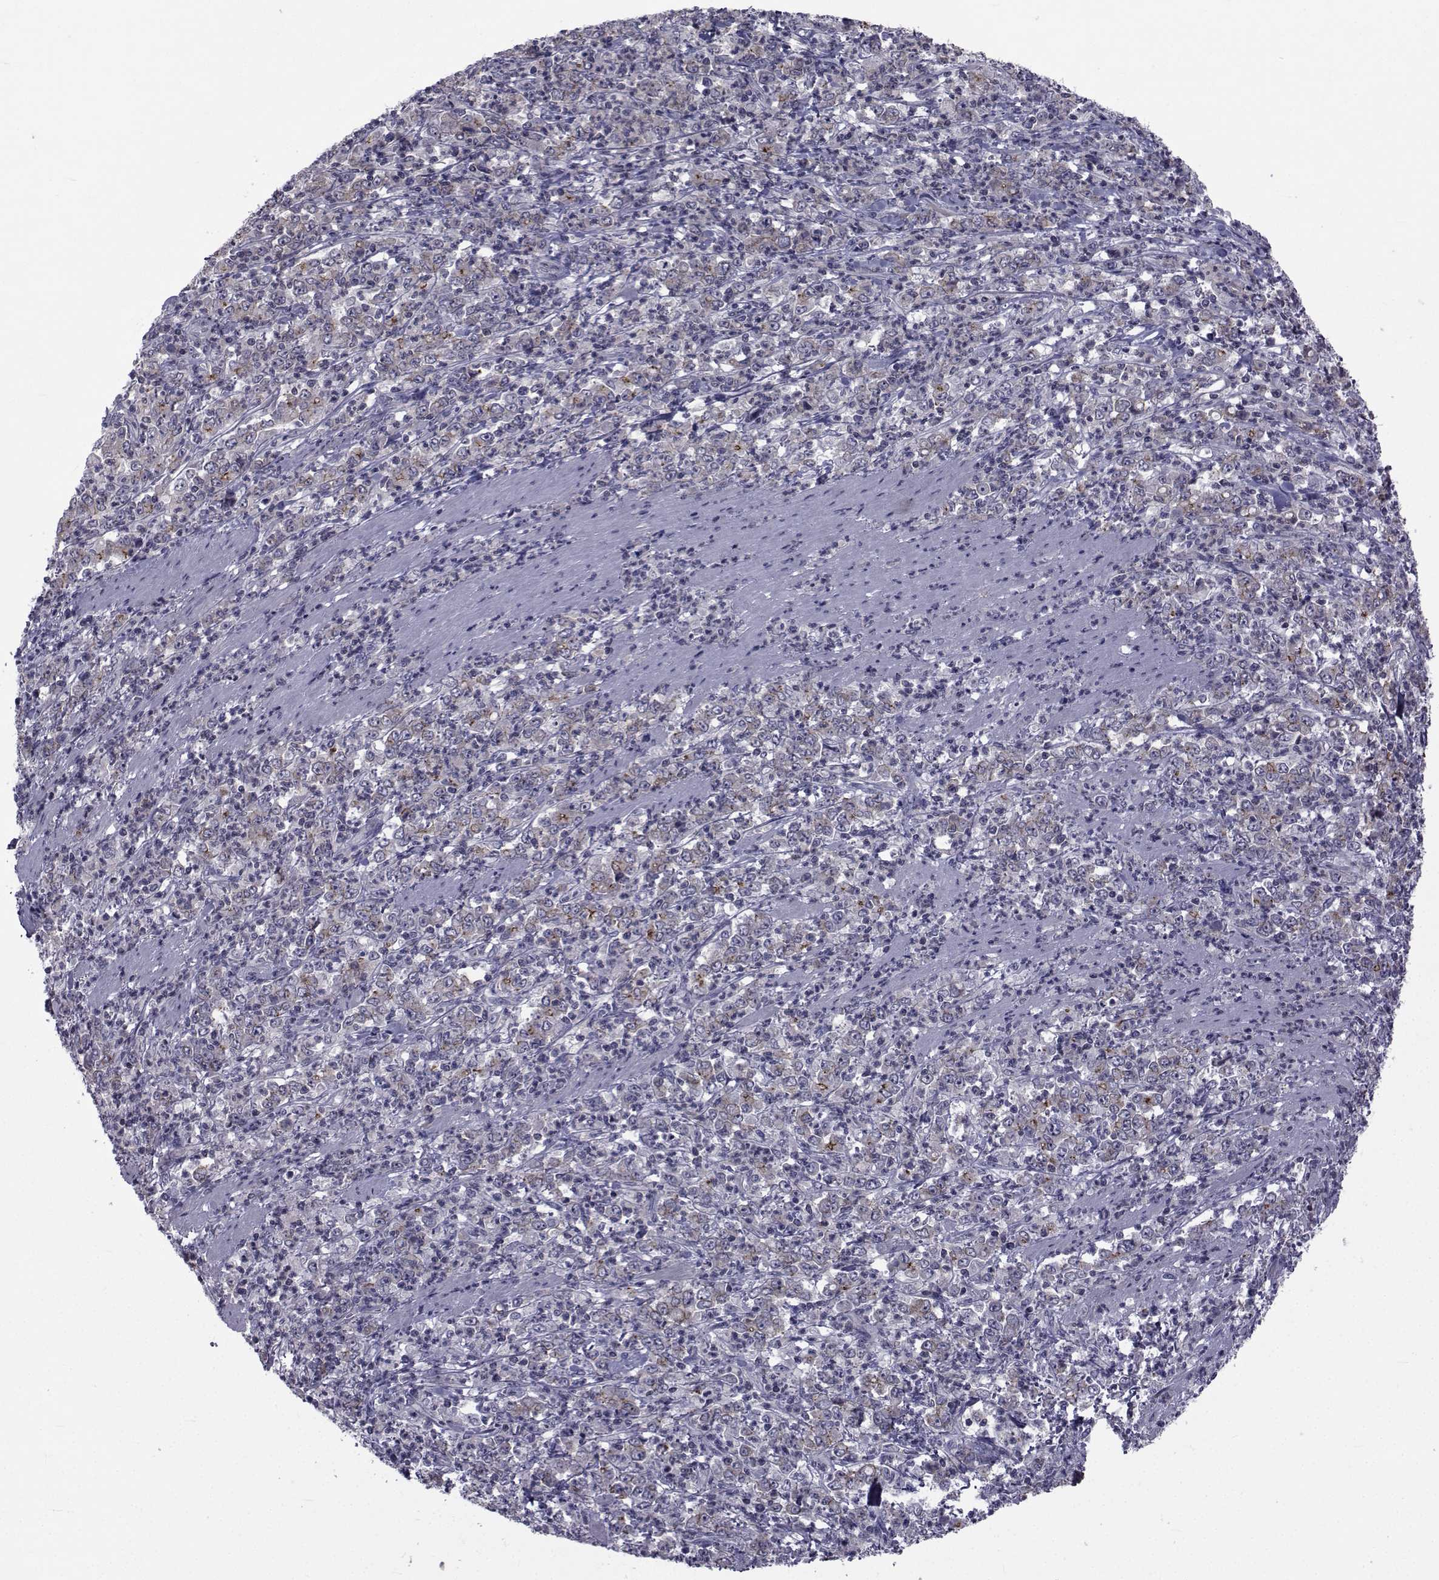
{"staining": {"intensity": "strong", "quantity": "<25%", "location": "cytoplasmic/membranous"}, "tissue": "stomach cancer", "cell_type": "Tumor cells", "image_type": "cancer", "snomed": [{"axis": "morphology", "description": "Adenocarcinoma, NOS"}, {"axis": "topography", "description": "Stomach, lower"}], "caption": "Human adenocarcinoma (stomach) stained with a protein marker shows strong staining in tumor cells.", "gene": "SLC30A10", "patient": {"sex": "female", "age": 71}}